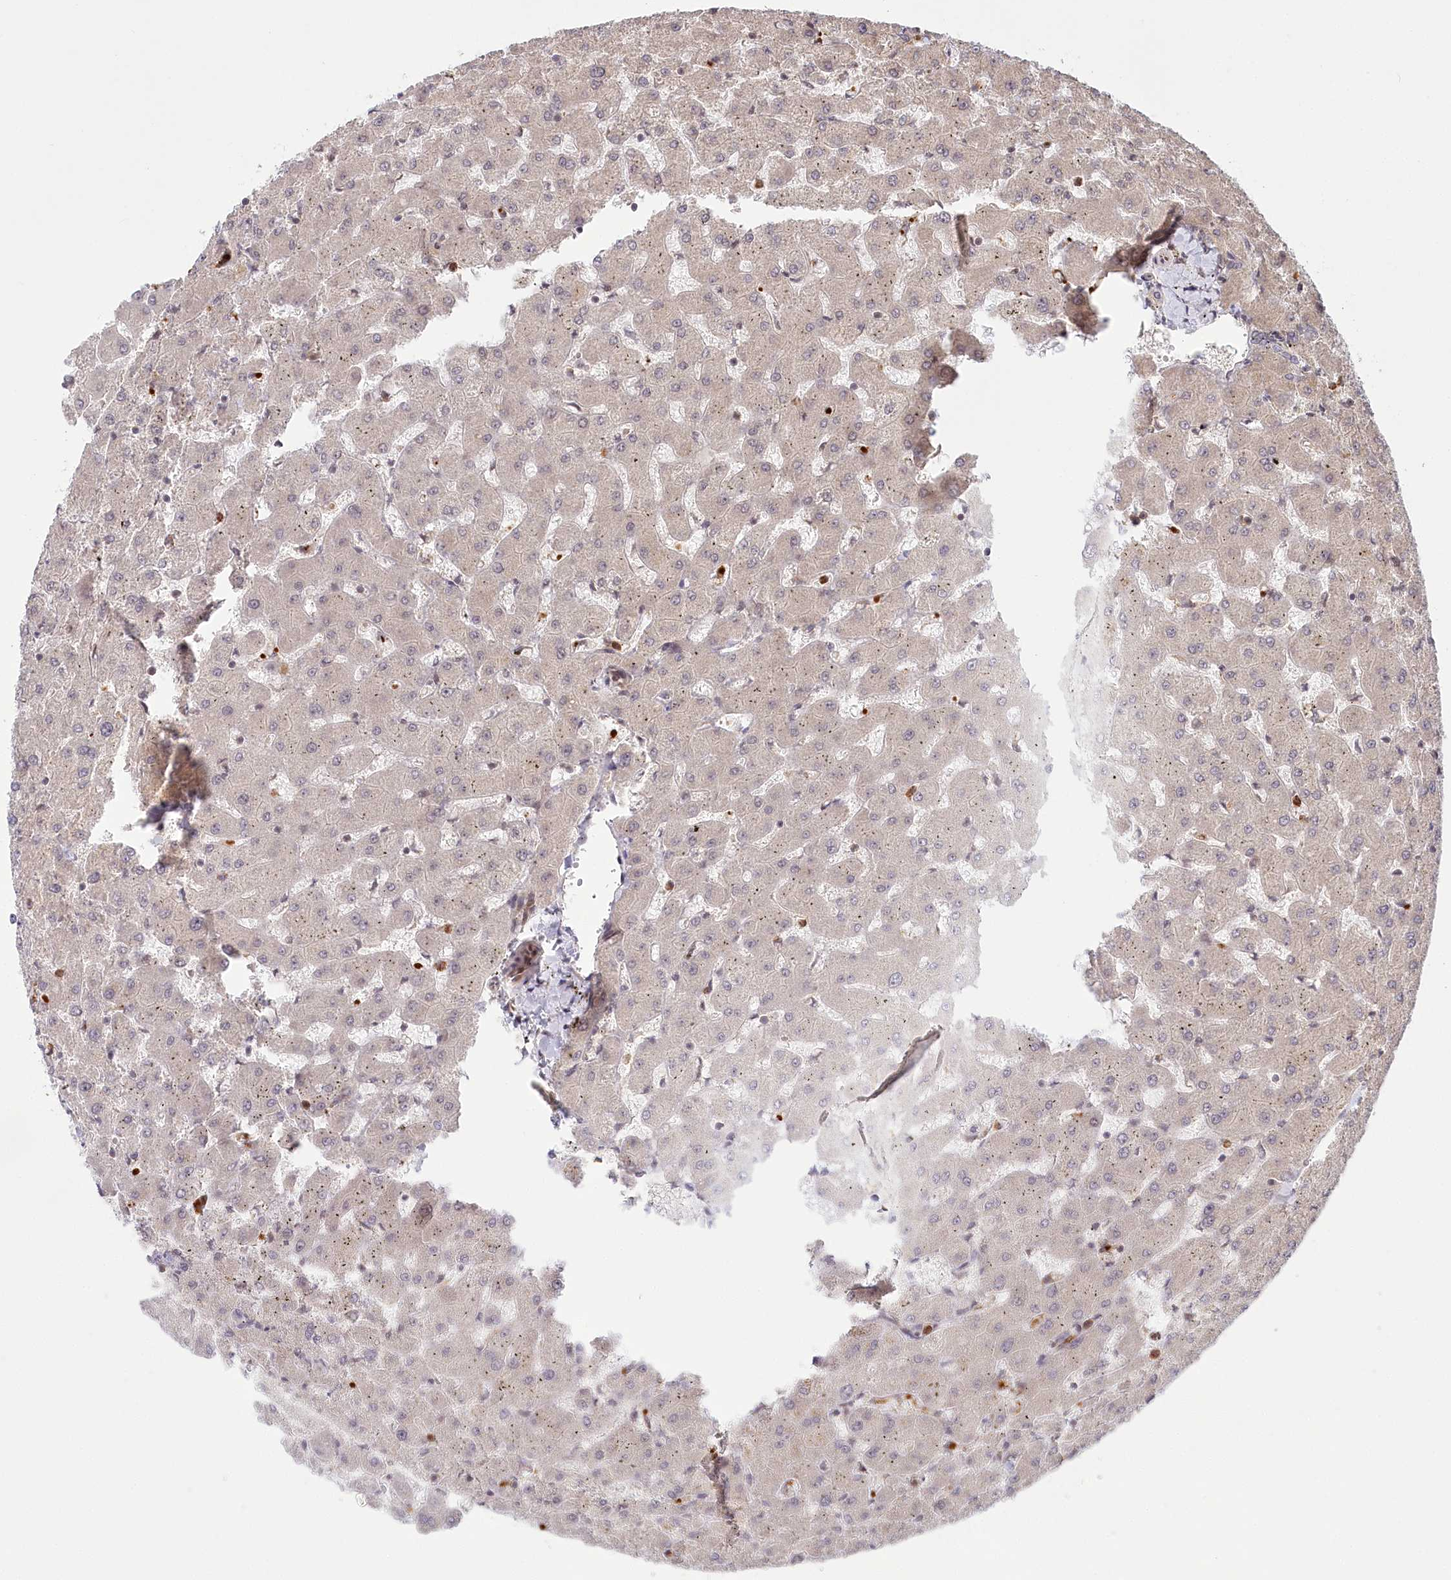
{"staining": {"intensity": "negative", "quantity": "none", "location": "none"}, "tissue": "liver", "cell_type": "Cholangiocytes", "image_type": "normal", "snomed": [{"axis": "morphology", "description": "Normal tissue, NOS"}, {"axis": "topography", "description": "Liver"}], "caption": "Immunohistochemistry of normal human liver displays no positivity in cholangiocytes.", "gene": "CEP70", "patient": {"sex": "female", "age": 63}}